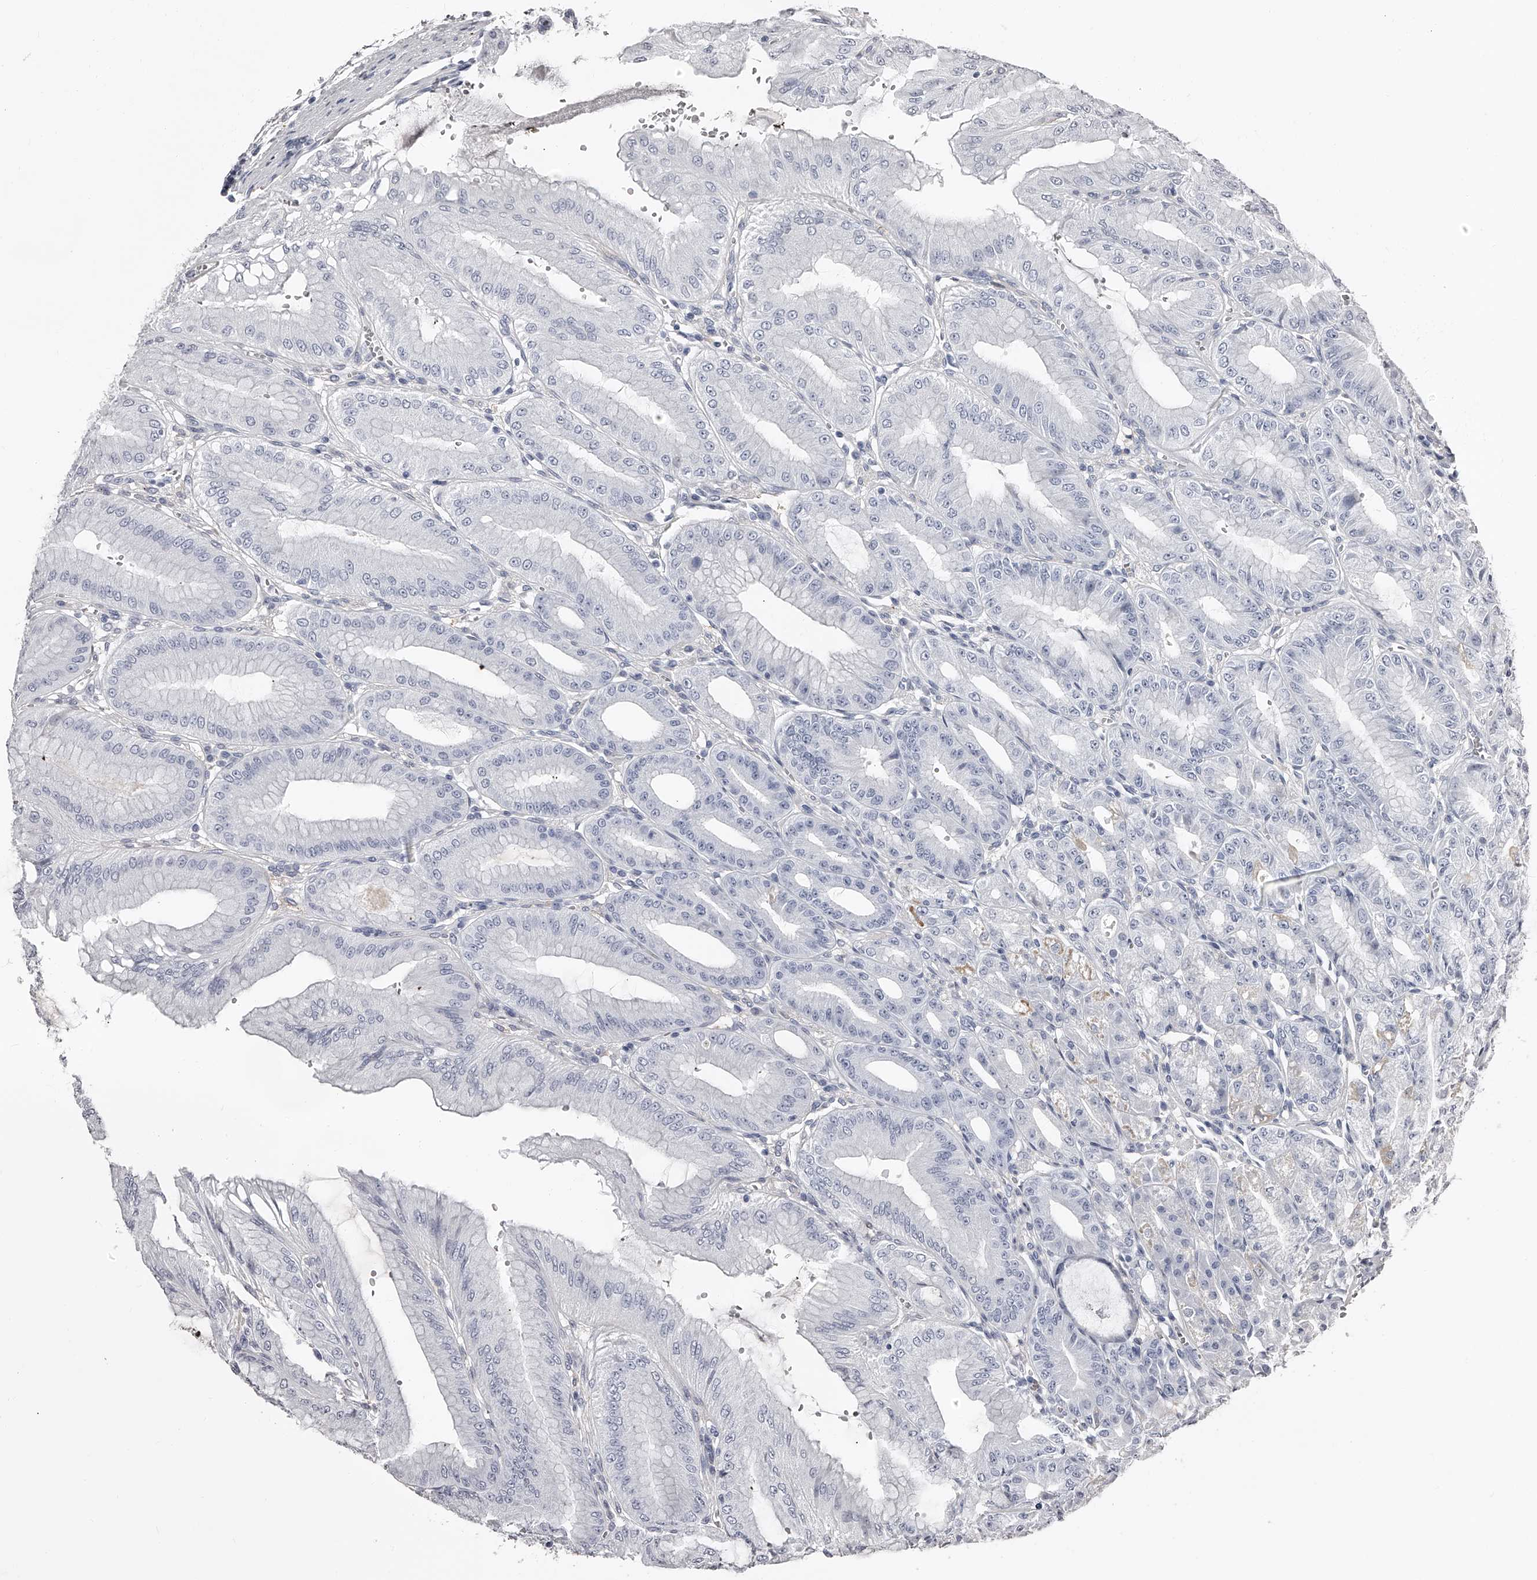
{"staining": {"intensity": "weak", "quantity": "25%-75%", "location": "cytoplasmic/membranous"}, "tissue": "stomach", "cell_type": "Glandular cells", "image_type": "normal", "snomed": [{"axis": "morphology", "description": "Normal tissue, NOS"}, {"axis": "topography", "description": "Stomach, lower"}], "caption": "This is a histology image of IHC staining of benign stomach, which shows weak staining in the cytoplasmic/membranous of glandular cells.", "gene": "PACSIN1", "patient": {"sex": "male", "age": 71}}